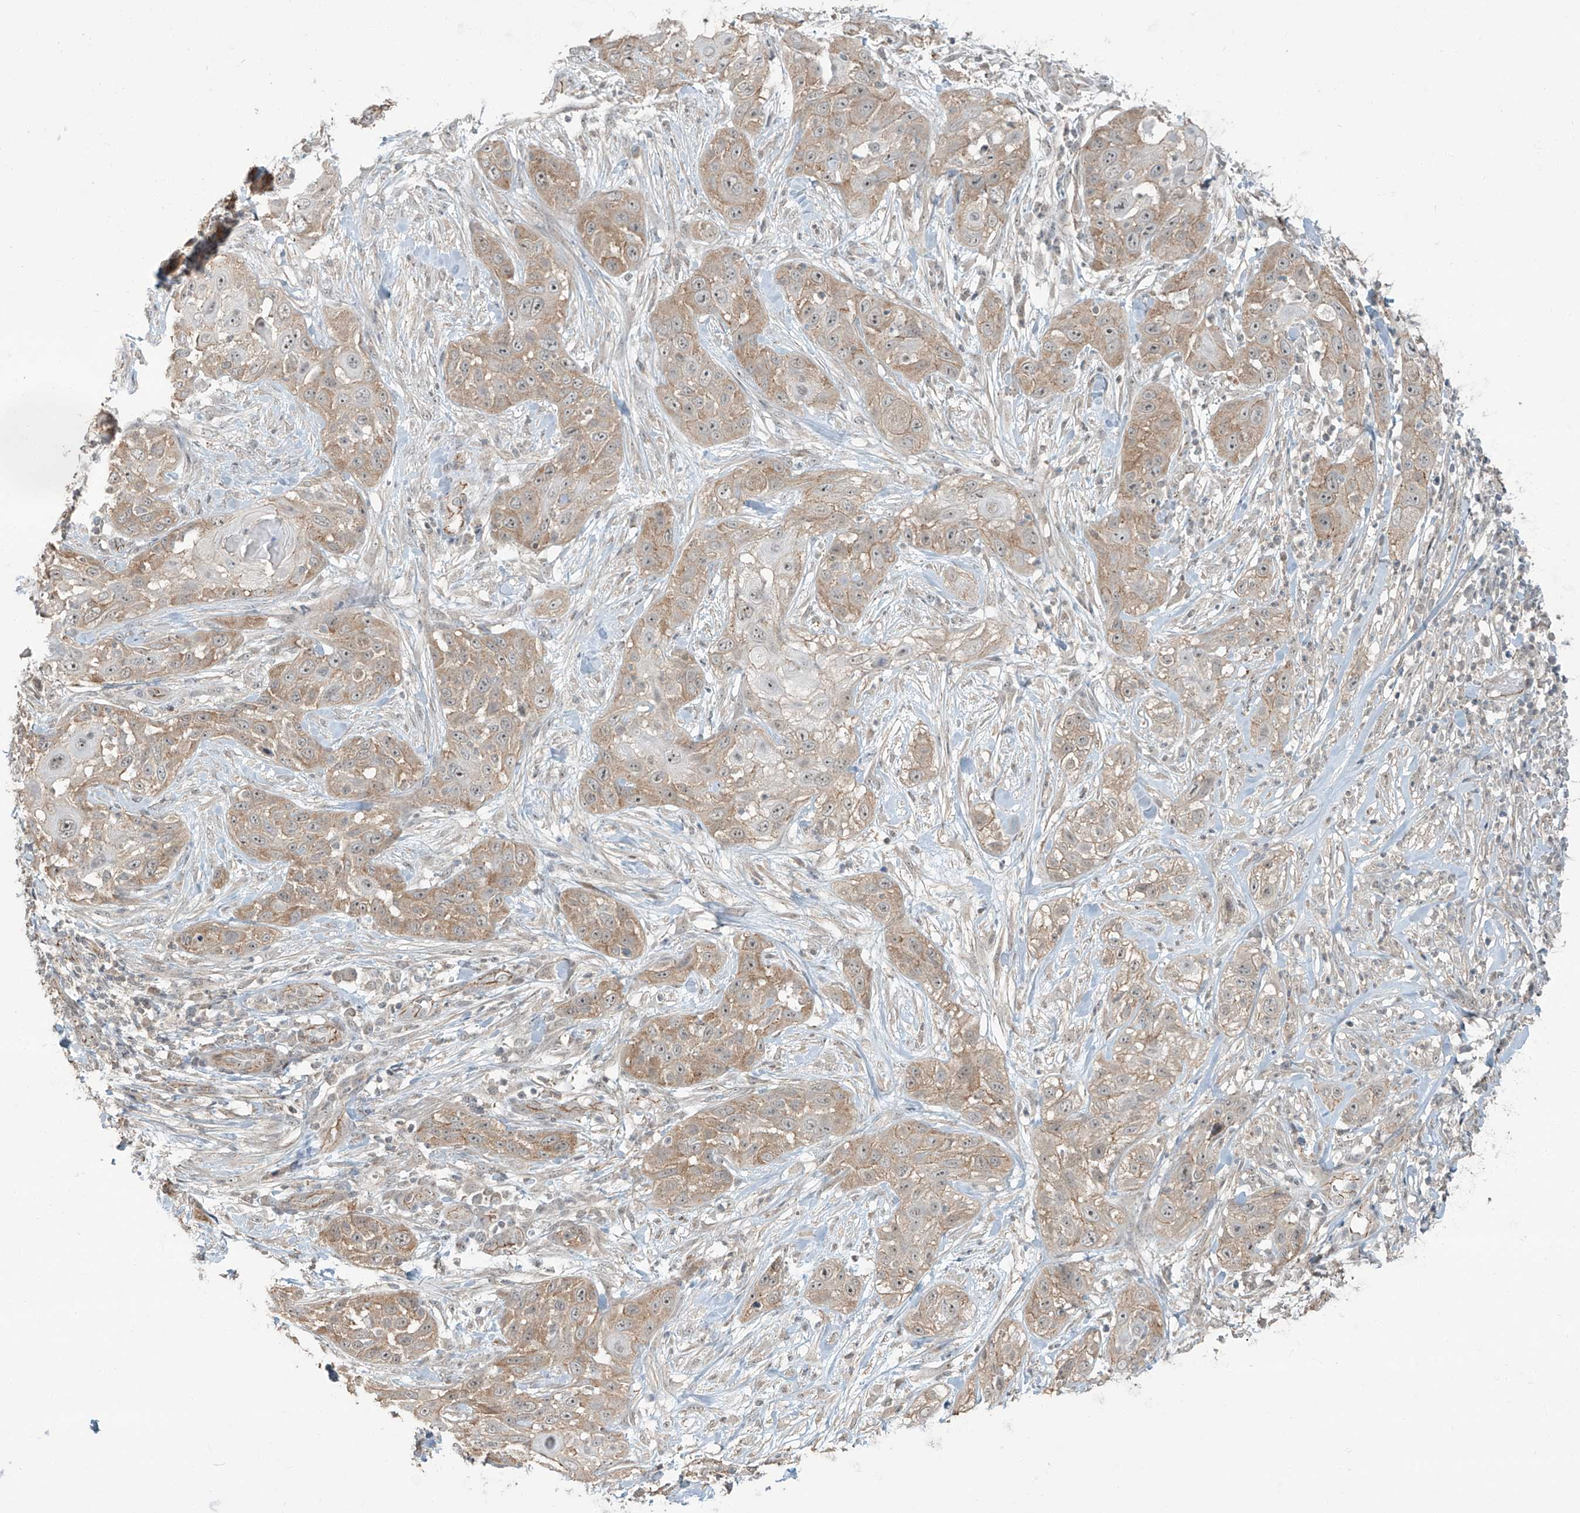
{"staining": {"intensity": "moderate", "quantity": "25%-75%", "location": "cytoplasmic/membranous"}, "tissue": "skin cancer", "cell_type": "Tumor cells", "image_type": "cancer", "snomed": [{"axis": "morphology", "description": "Squamous cell carcinoma, NOS"}, {"axis": "topography", "description": "Skin"}], "caption": "Immunohistochemical staining of skin cancer (squamous cell carcinoma) exhibits medium levels of moderate cytoplasmic/membranous staining in approximately 25%-75% of tumor cells.", "gene": "ZNF16", "patient": {"sex": "female", "age": 44}}